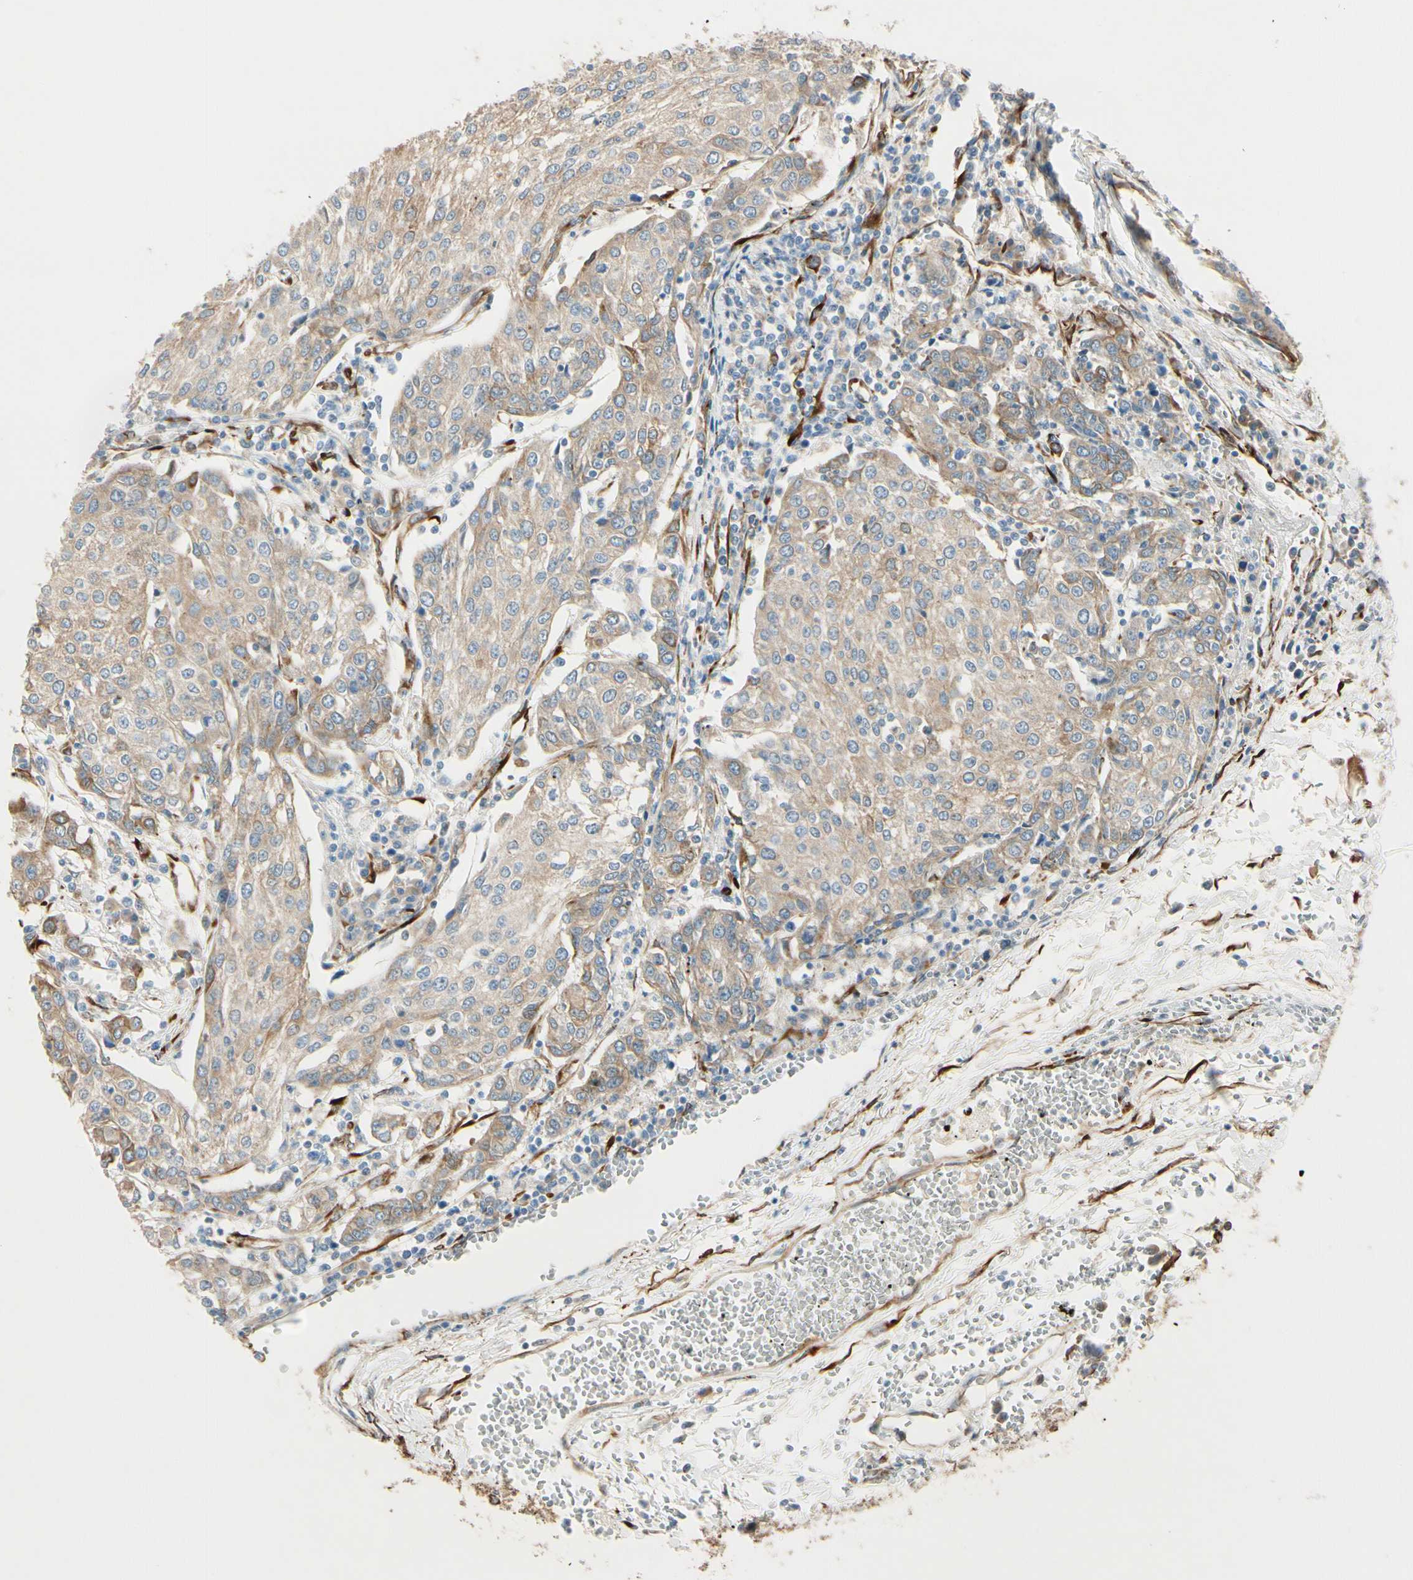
{"staining": {"intensity": "weak", "quantity": ">75%", "location": "cytoplasmic/membranous"}, "tissue": "urothelial cancer", "cell_type": "Tumor cells", "image_type": "cancer", "snomed": [{"axis": "morphology", "description": "Urothelial carcinoma, High grade"}, {"axis": "topography", "description": "Urinary bladder"}], "caption": "Immunohistochemical staining of human high-grade urothelial carcinoma reveals weak cytoplasmic/membranous protein positivity in about >75% of tumor cells.", "gene": "FKBP7", "patient": {"sex": "female", "age": 85}}